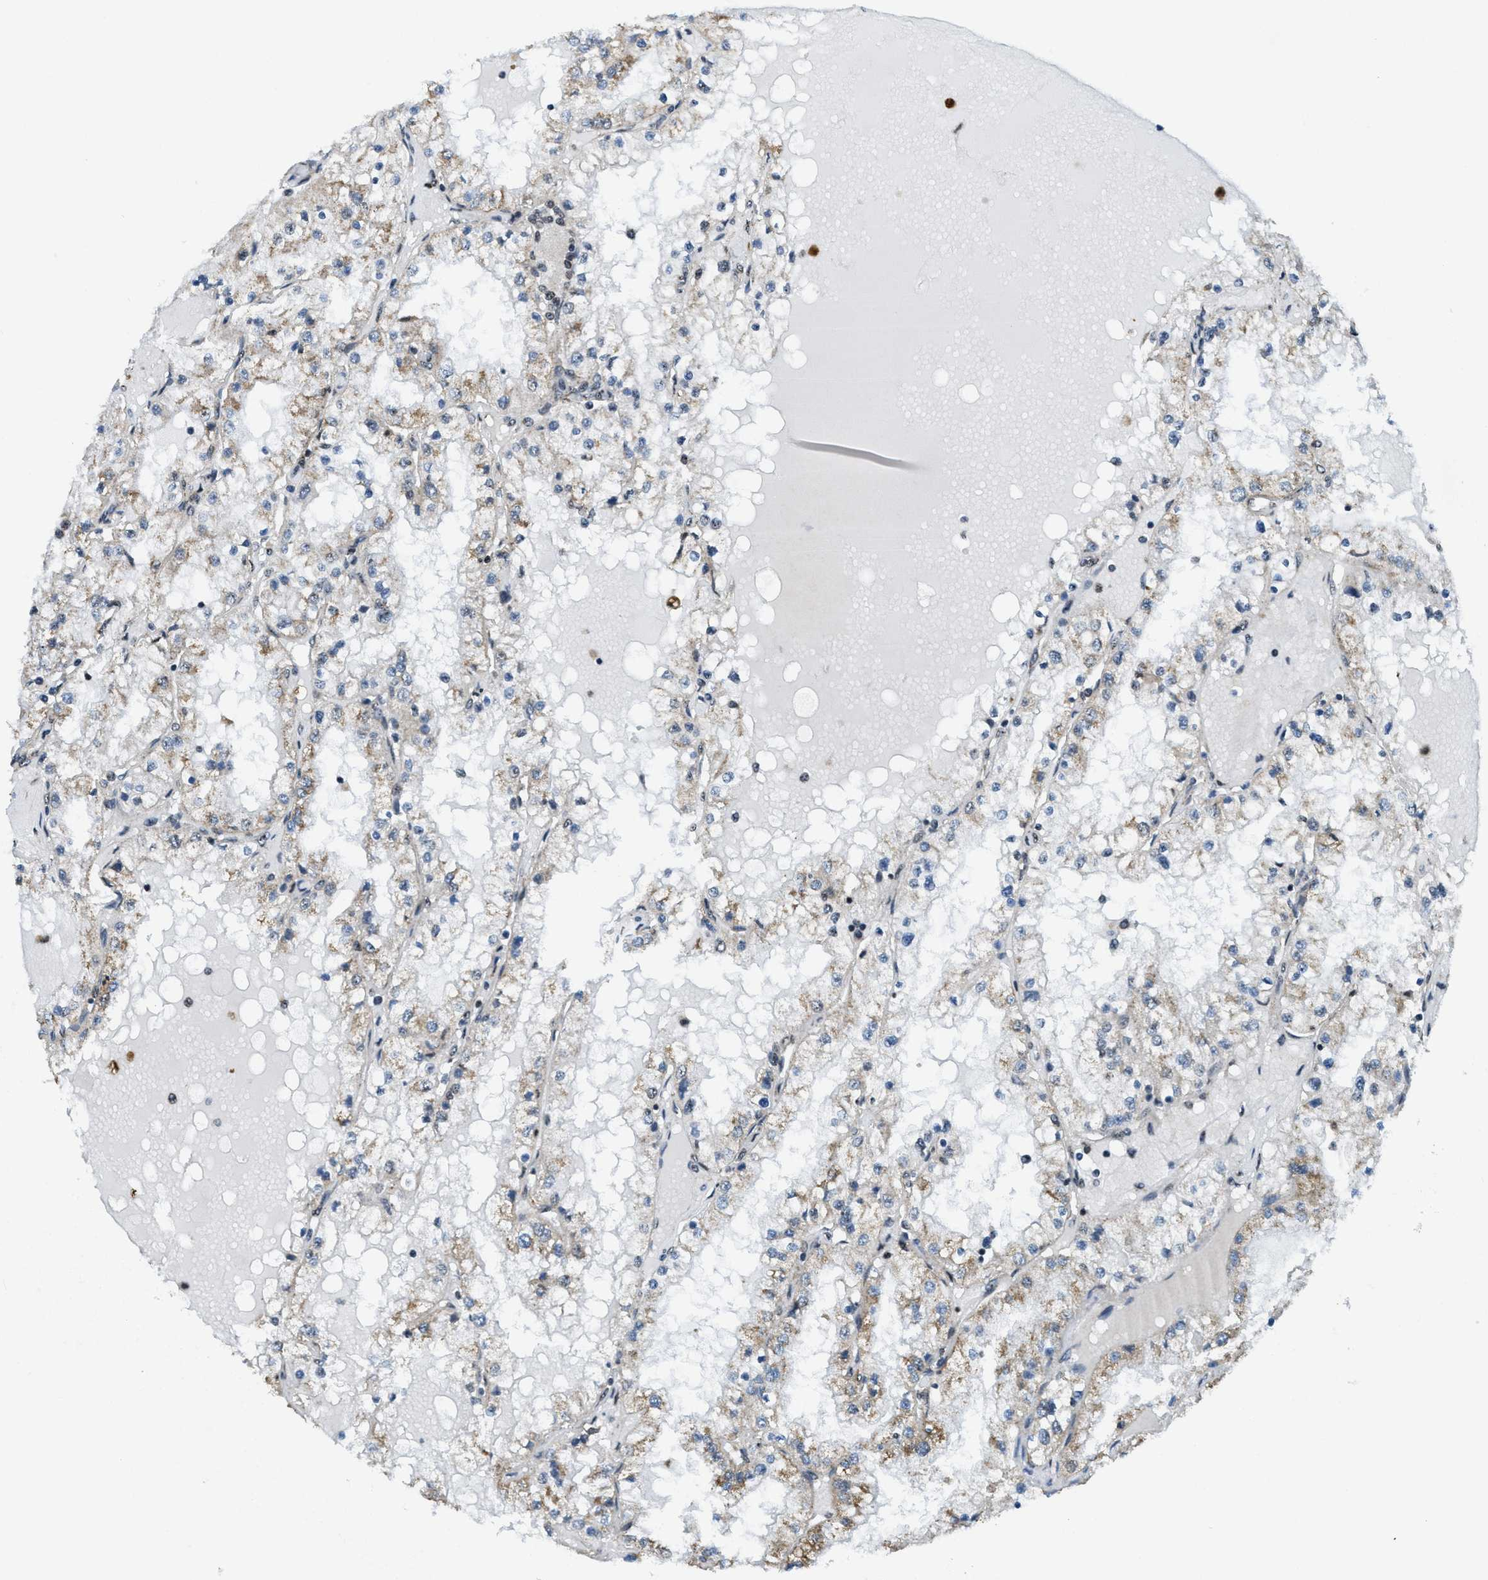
{"staining": {"intensity": "moderate", "quantity": "25%-75%", "location": "cytoplasmic/membranous"}, "tissue": "renal cancer", "cell_type": "Tumor cells", "image_type": "cancer", "snomed": [{"axis": "morphology", "description": "Adenocarcinoma, NOS"}, {"axis": "topography", "description": "Kidney"}], "caption": "Immunohistochemistry of adenocarcinoma (renal) shows medium levels of moderate cytoplasmic/membranous positivity in approximately 25%-75% of tumor cells.", "gene": "SP100", "patient": {"sex": "male", "age": 68}}